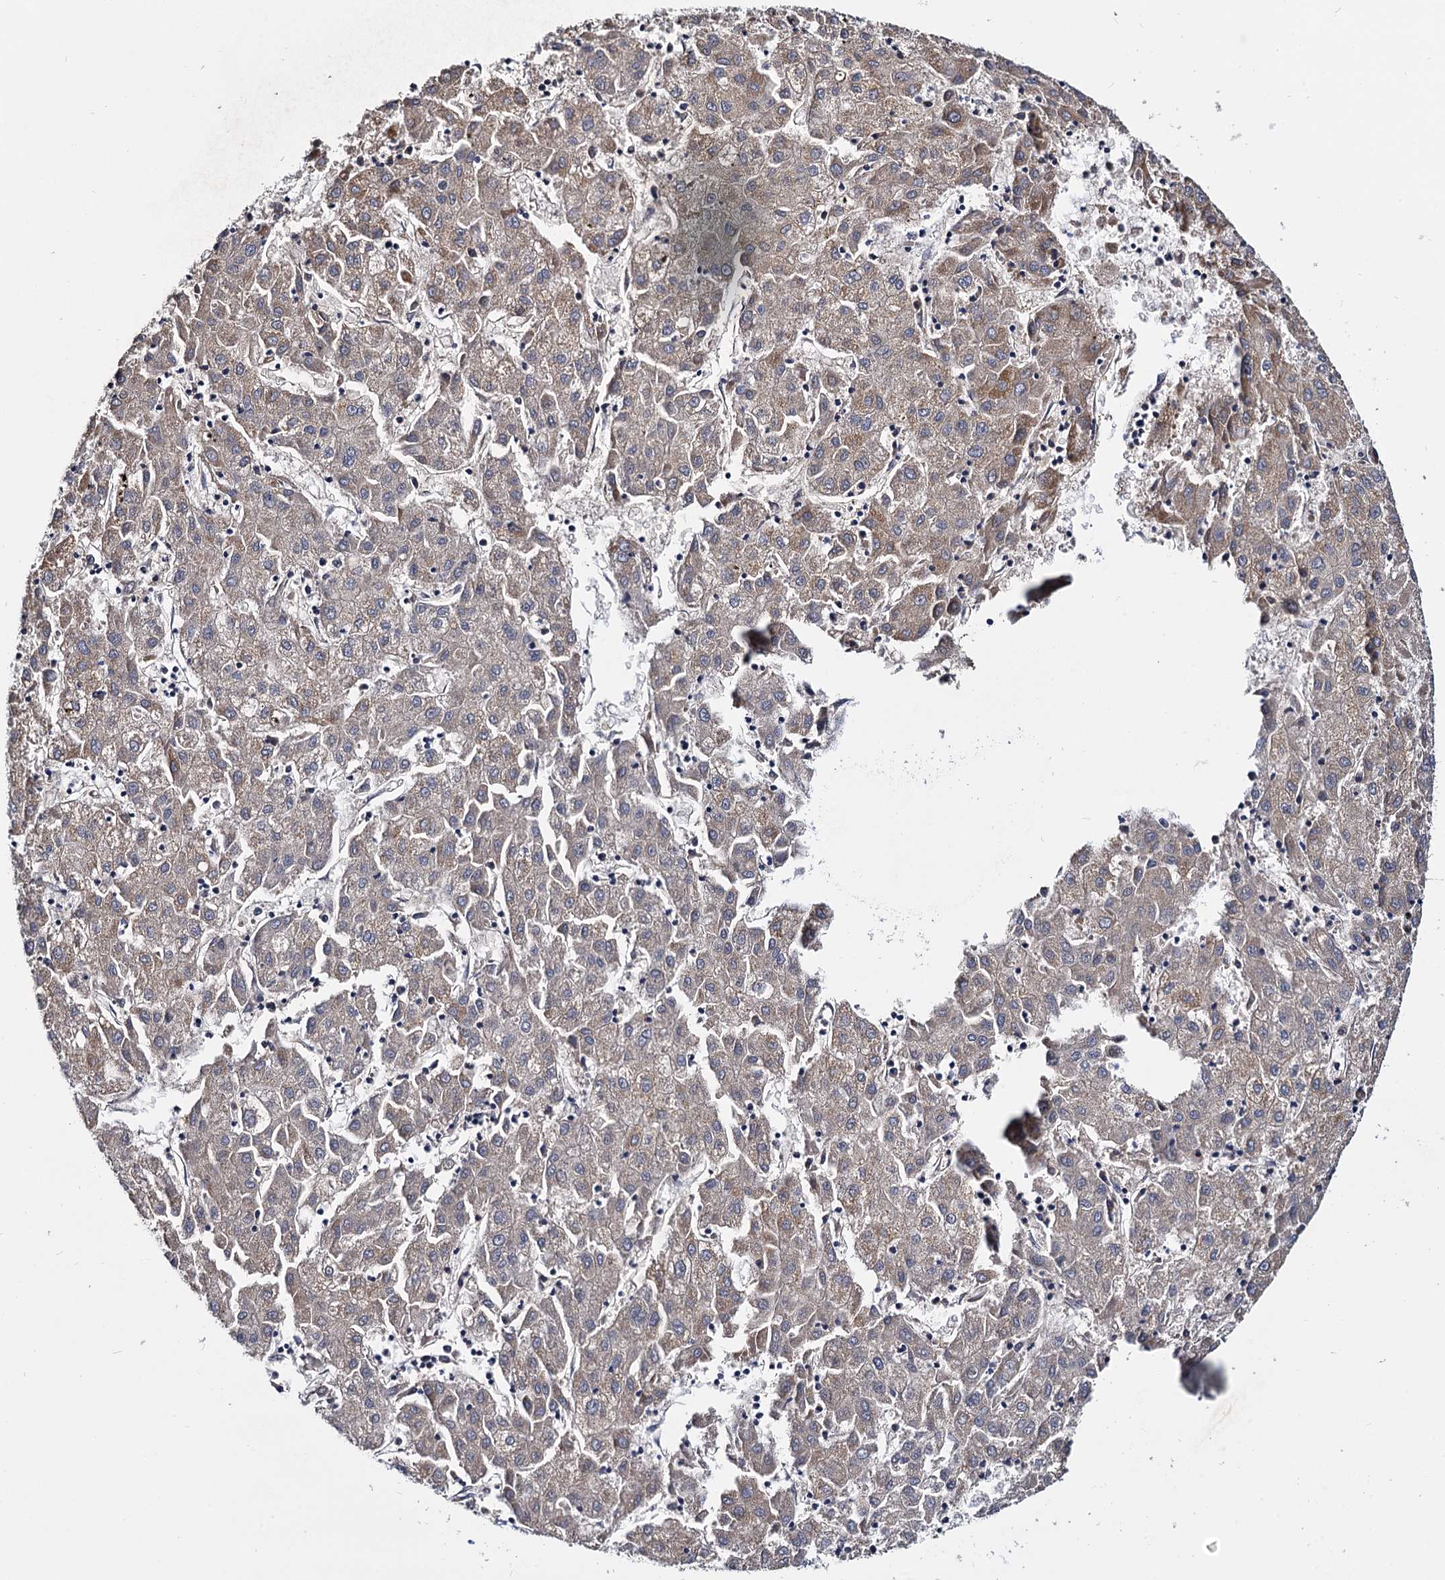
{"staining": {"intensity": "weak", "quantity": "25%-75%", "location": "cytoplasmic/membranous"}, "tissue": "liver cancer", "cell_type": "Tumor cells", "image_type": "cancer", "snomed": [{"axis": "morphology", "description": "Carcinoma, Hepatocellular, NOS"}, {"axis": "topography", "description": "Liver"}], "caption": "Immunohistochemistry (IHC) image of neoplastic tissue: human hepatocellular carcinoma (liver) stained using immunohistochemistry (IHC) displays low levels of weak protein expression localized specifically in the cytoplasmic/membranous of tumor cells, appearing as a cytoplasmic/membranous brown color.", "gene": "CEP192", "patient": {"sex": "male", "age": 72}}